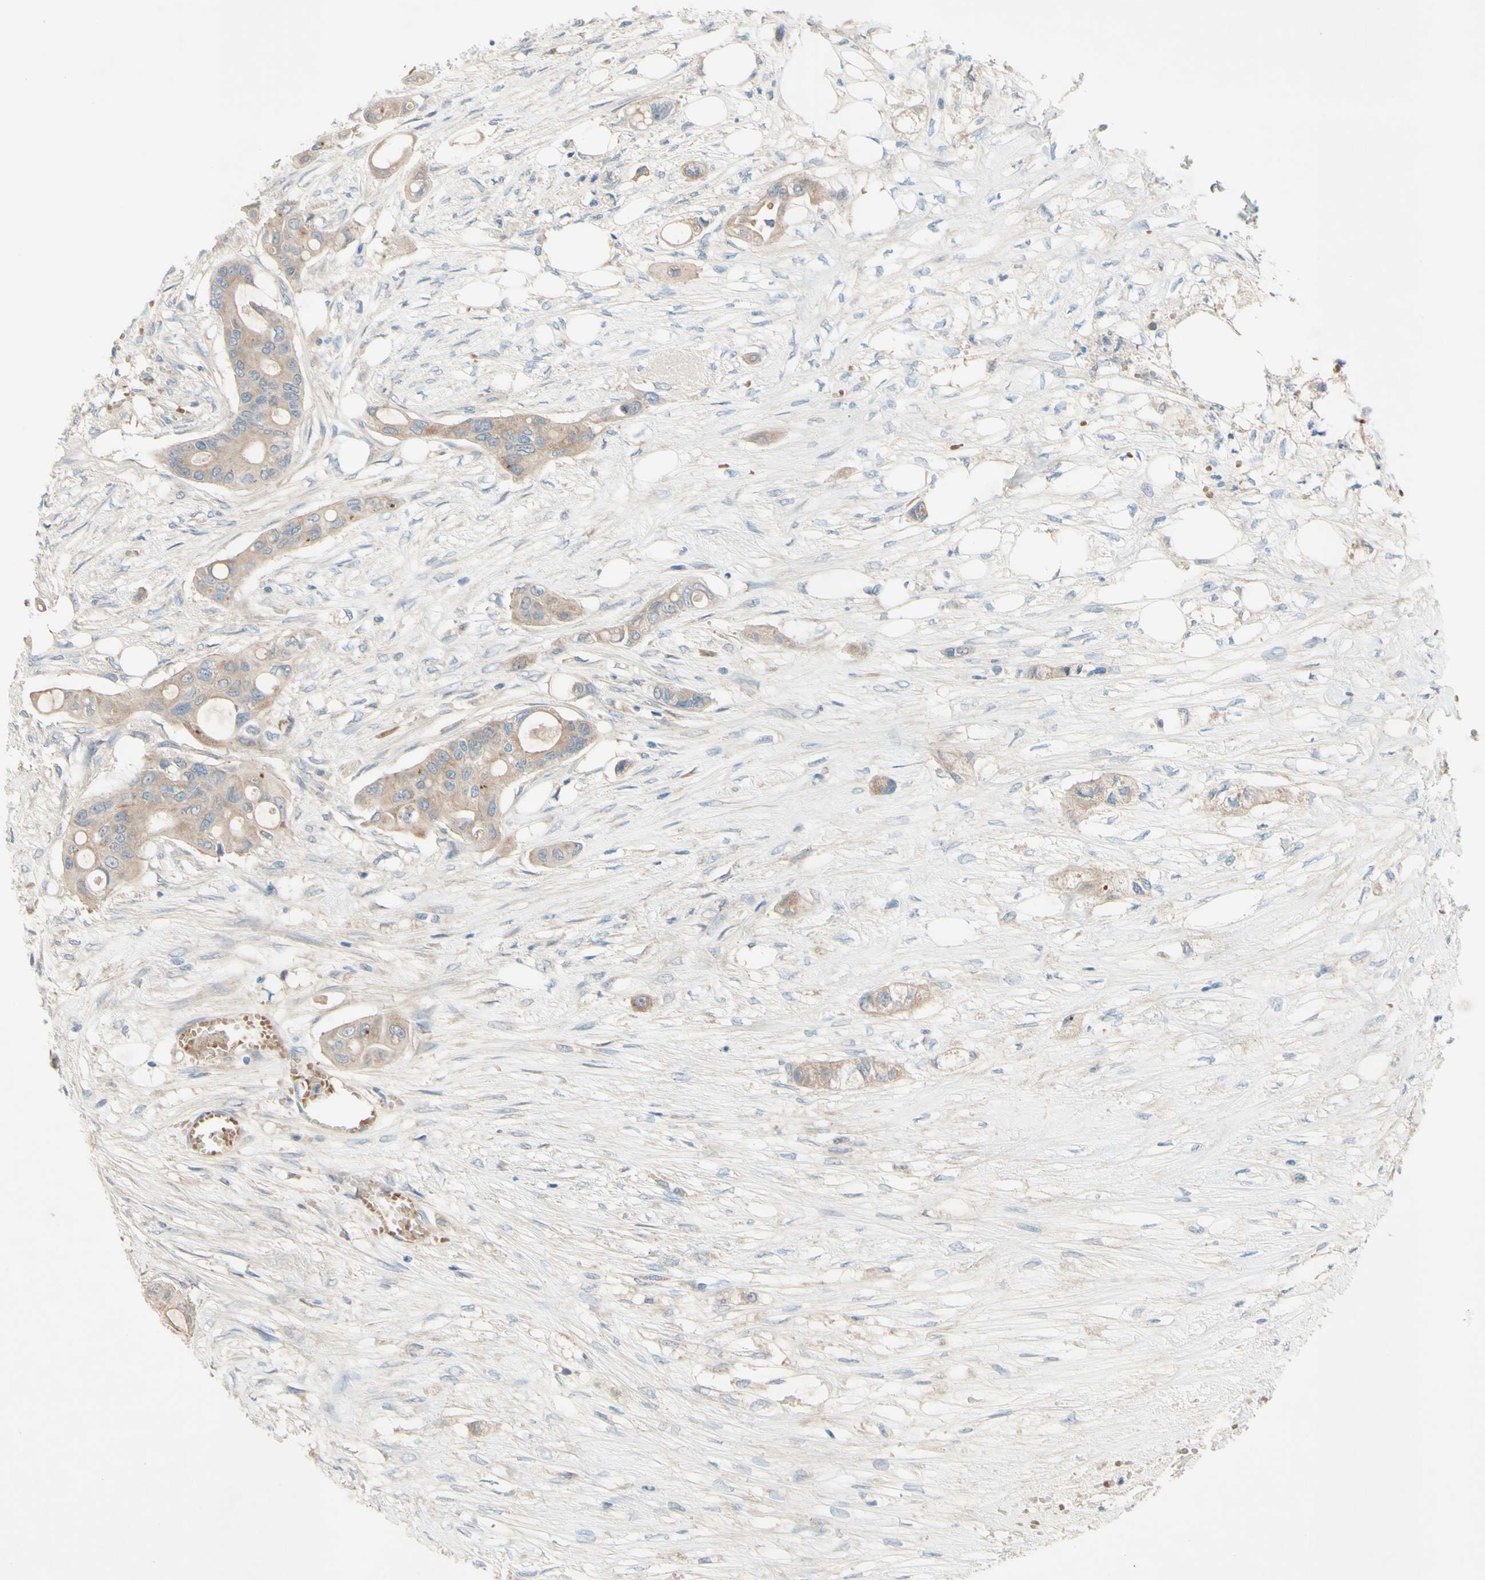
{"staining": {"intensity": "weak", "quantity": "25%-75%", "location": "cytoplasmic/membranous"}, "tissue": "colorectal cancer", "cell_type": "Tumor cells", "image_type": "cancer", "snomed": [{"axis": "morphology", "description": "Adenocarcinoma, NOS"}, {"axis": "topography", "description": "Colon"}], "caption": "Colorectal adenocarcinoma tissue exhibits weak cytoplasmic/membranous positivity in approximately 25%-75% of tumor cells The staining was performed using DAB to visualize the protein expression in brown, while the nuclei were stained in blue with hematoxylin (Magnification: 20x).", "gene": "IL2", "patient": {"sex": "female", "age": 57}}